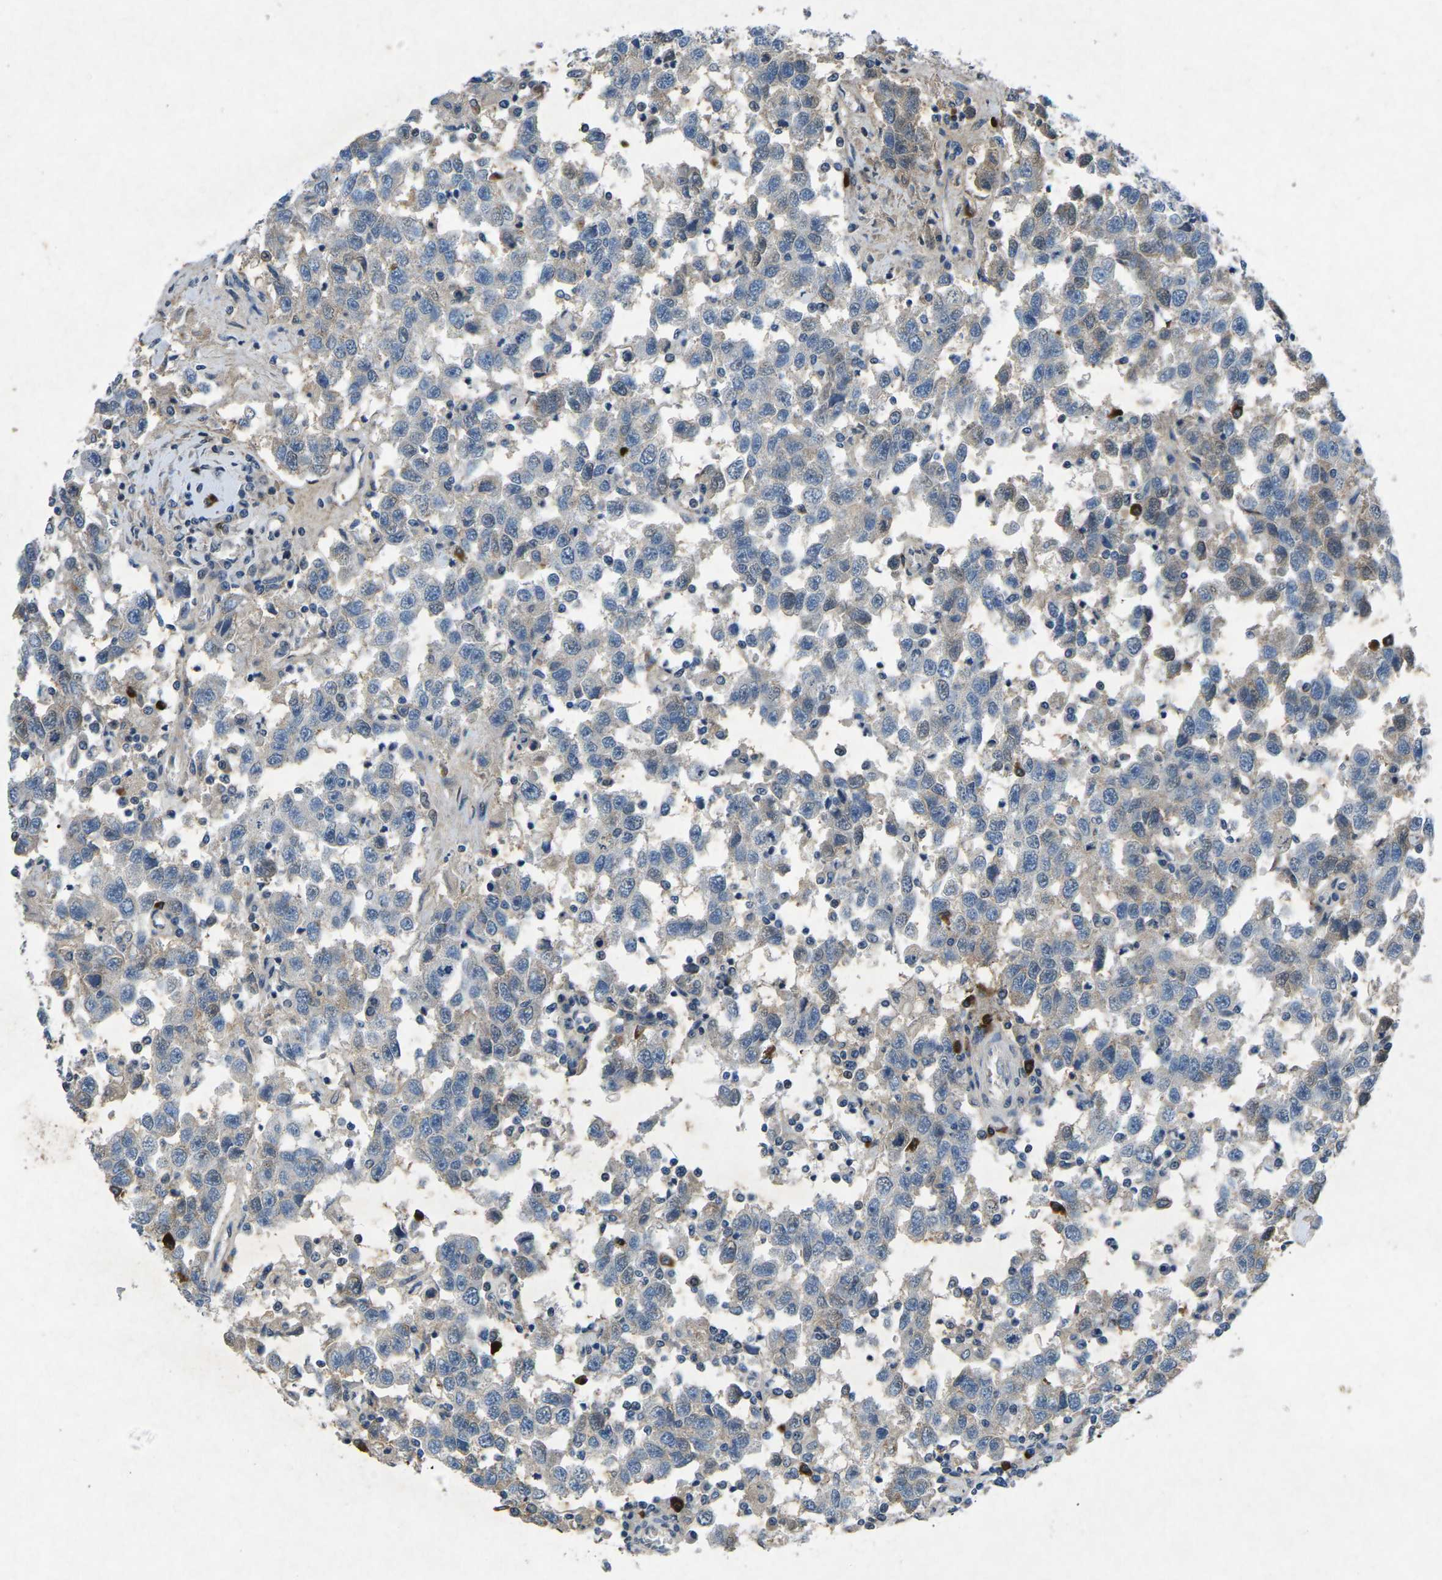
{"staining": {"intensity": "weak", "quantity": "<25%", "location": "cytoplasmic/membranous"}, "tissue": "testis cancer", "cell_type": "Tumor cells", "image_type": "cancer", "snomed": [{"axis": "morphology", "description": "Seminoma, NOS"}, {"axis": "topography", "description": "Testis"}], "caption": "The histopathology image exhibits no significant staining in tumor cells of seminoma (testis).", "gene": "PLG", "patient": {"sex": "male", "age": 41}}